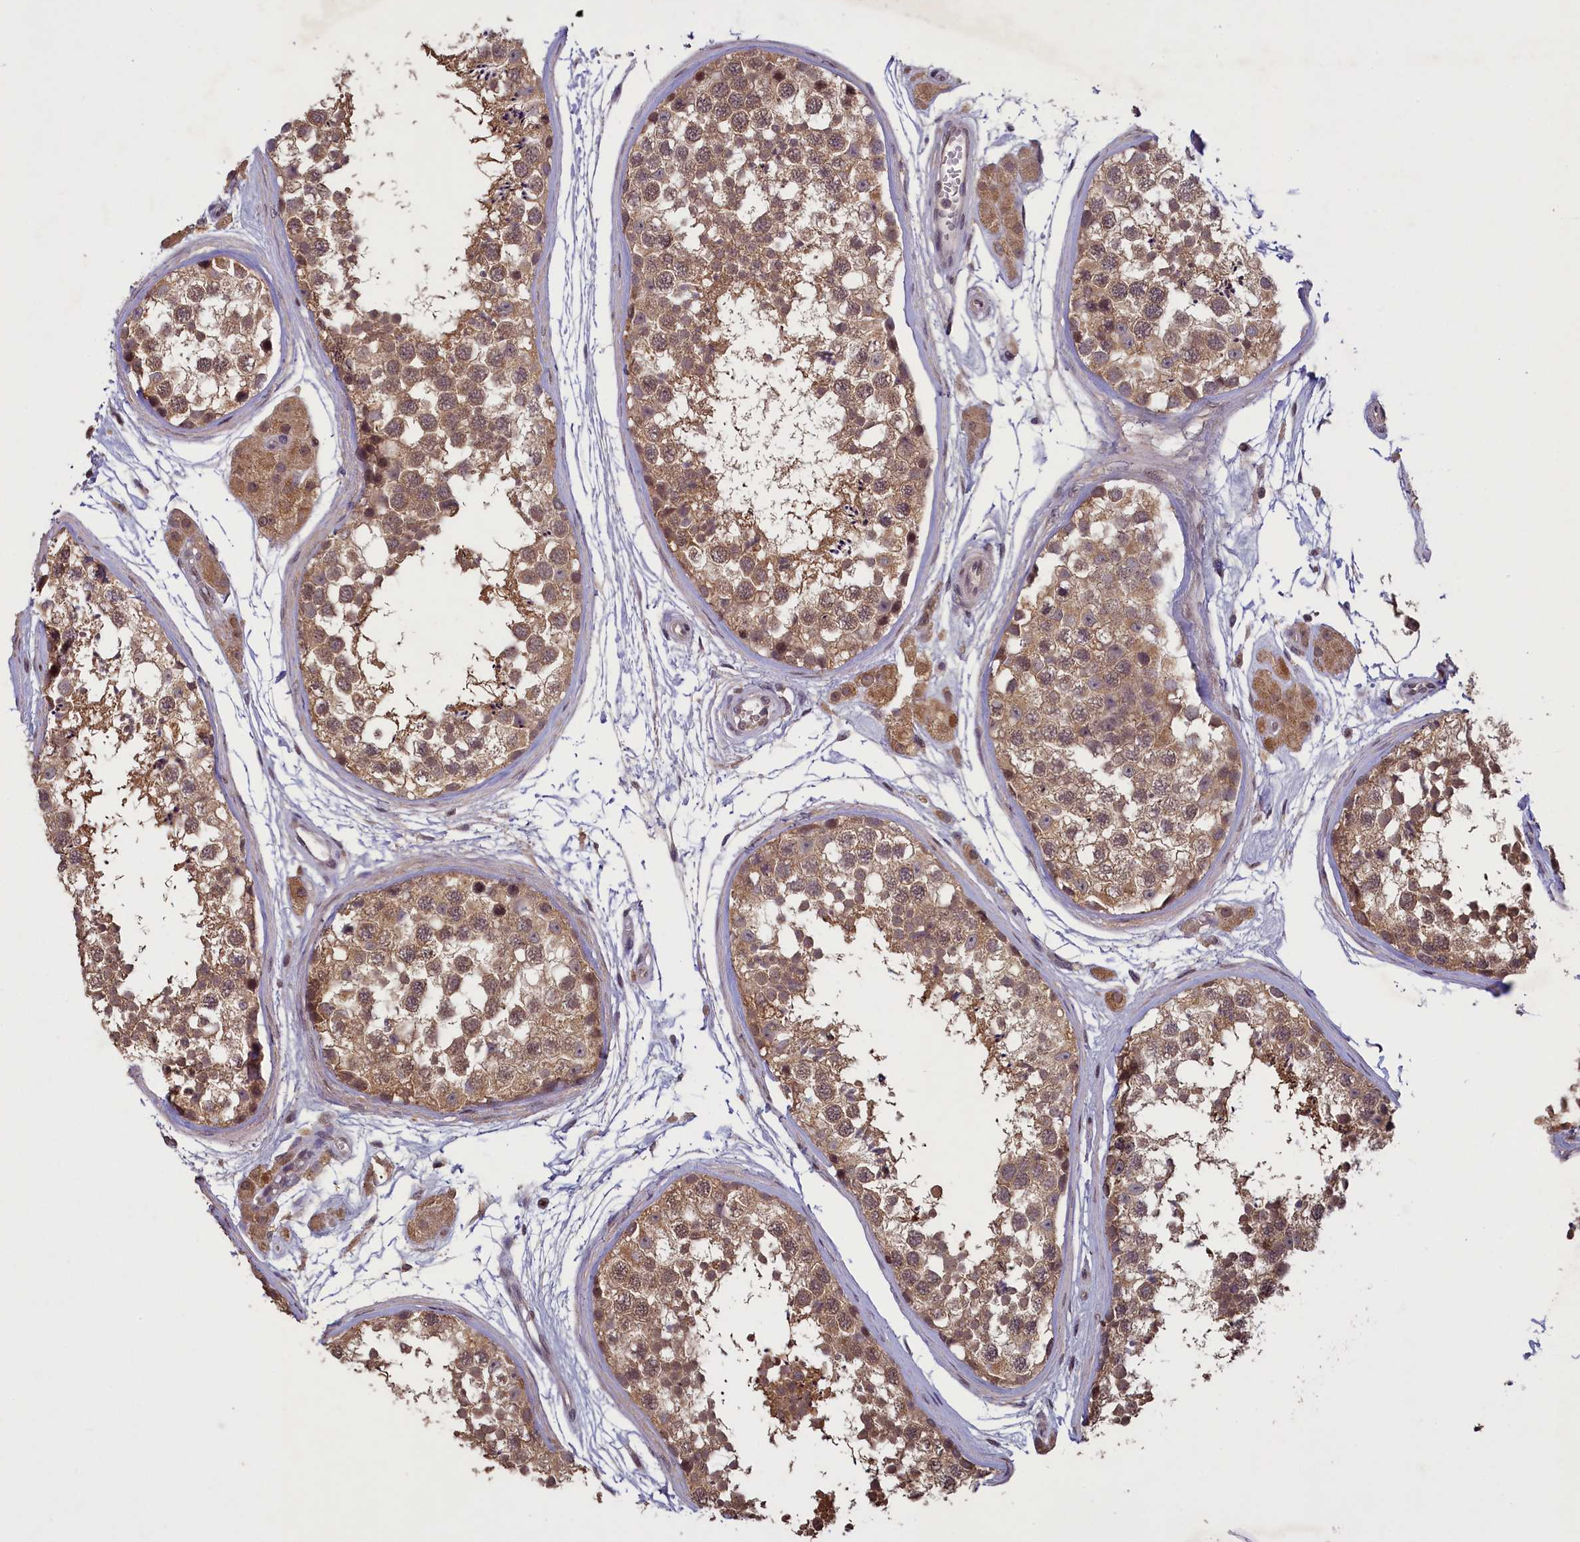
{"staining": {"intensity": "moderate", "quantity": ">75%", "location": "cytoplasmic/membranous,nuclear"}, "tissue": "testis", "cell_type": "Cells in seminiferous ducts", "image_type": "normal", "snomed": [{"axis": "morphology", "description": "Normal tissue, NOS"}, {"axis": "topography", "description": "Testis"}], "caption": "Brown immunohistochemical staining in unremarkable human testis exhibits moderate cytoplasmic/membranous,nuclear expression in approximately >75% of cells in seminiferous ducts.", "gene": "NUBP1", "patient": {"sex": "male", "age": 56}}